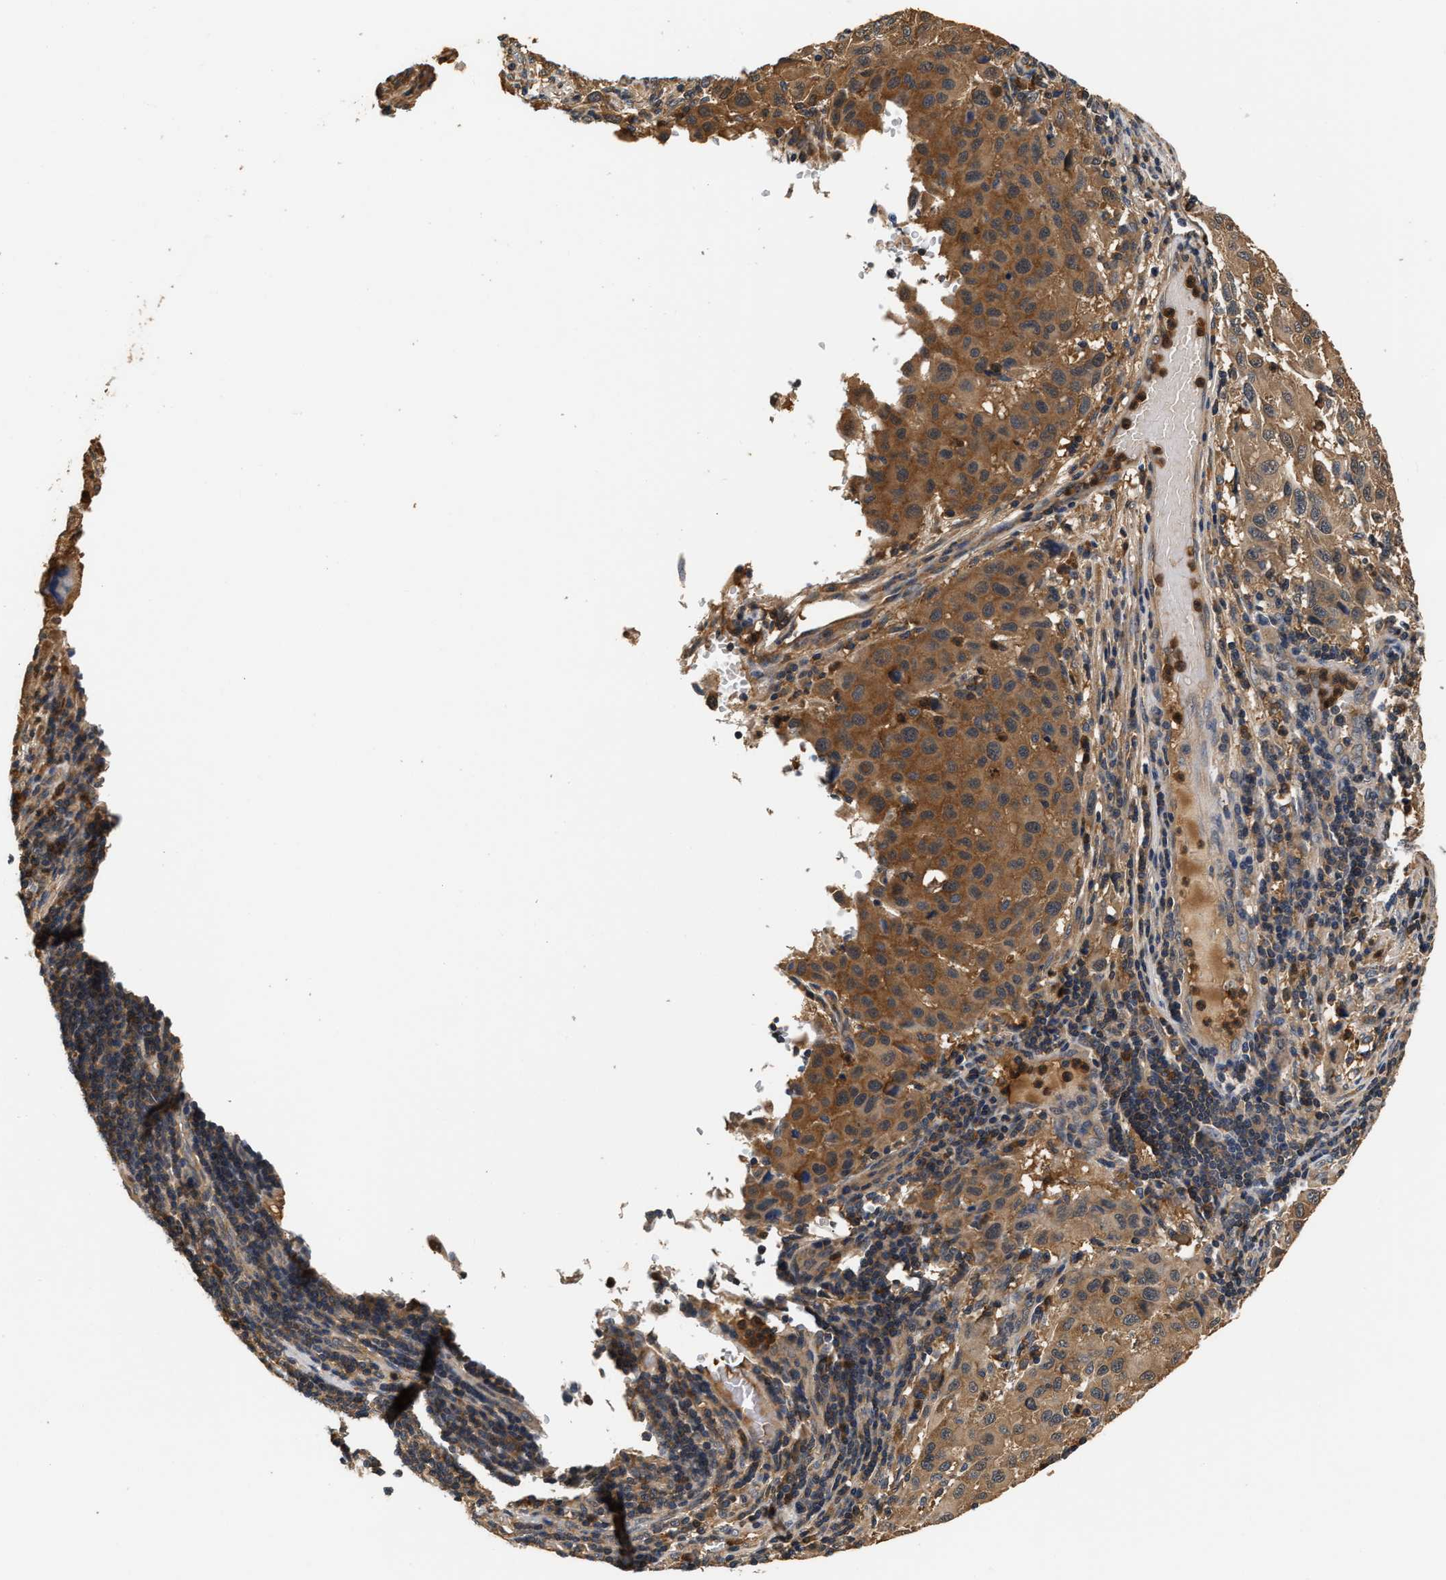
{"staining": {"intensity": "moderate", "quantity": ">75%", "location": "cytoplasmic/membranous"}, "tissue": "melanoma", "cell_type": "Tumor cells", "image_type": "cancer", "snomed": [{"axis": "morphology", "description": "Malignant melanoma, Metastatic site"}, {"axis": "topography", "description": "Lymph node"}], "caption": "Protein analysis of malignant melanoma (metastatic site) tissue reveals moderate cytoplasmic/membranous positivity in about >75% of tumor cells.", "gene": "GPI", "patient": {"sex": "male", "age": 61}}